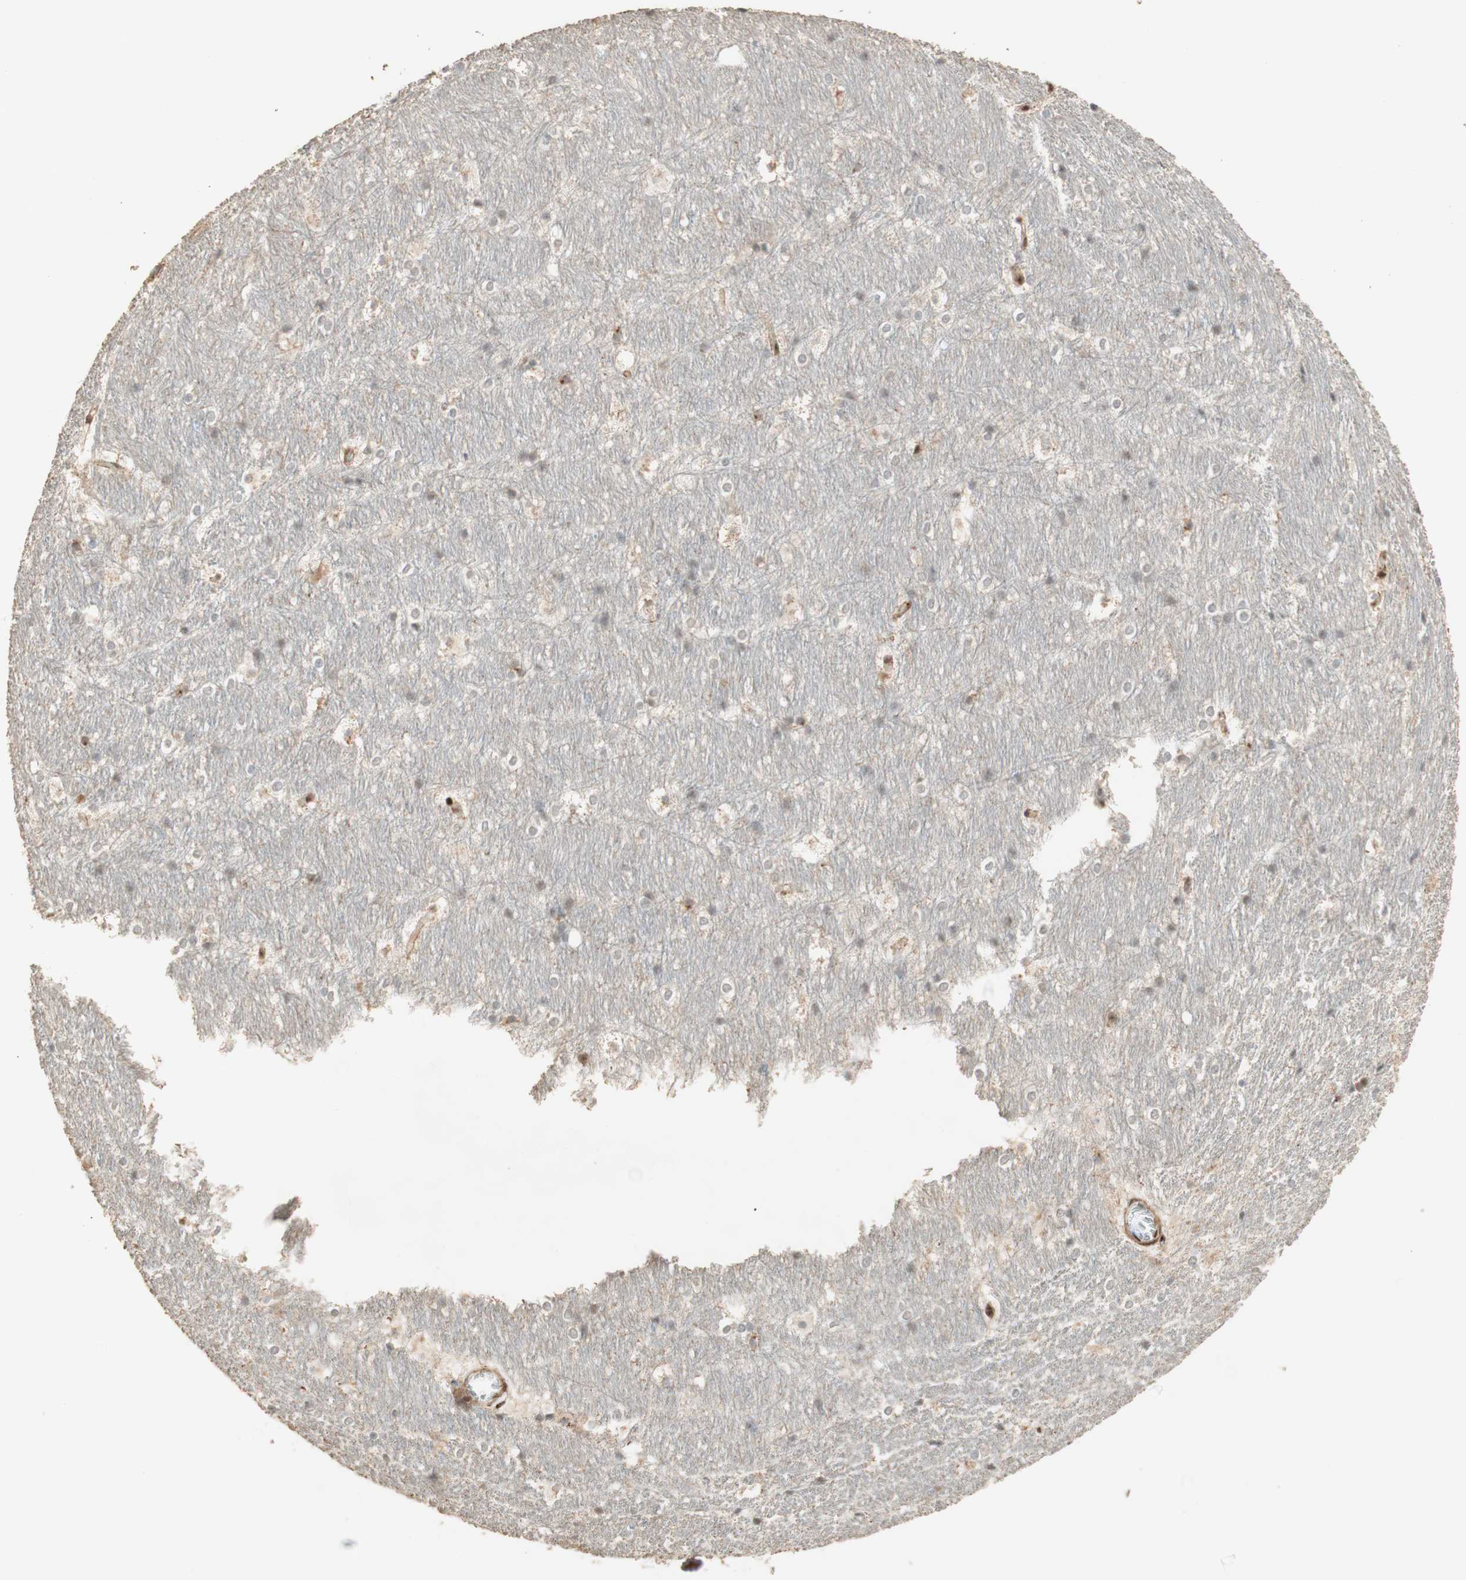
{"staining": {"intensity": "negative", "quantity": "none", "location": "none"}, "tissue": "hippocampus", "cell_type": "Glial cells", "image_type": "normal", "snomed": [{"axis": "morphology", "description": "Normal tissue, NOS"}, {"axis": "topography", "description": "Hippocampus"}], "caption": "Normal hippocampus was stained to show a protein in brown. There is no significant positivity in glial cells.", "gene": "FOXP1", "patient": {"sex": "female", "age": 19}}